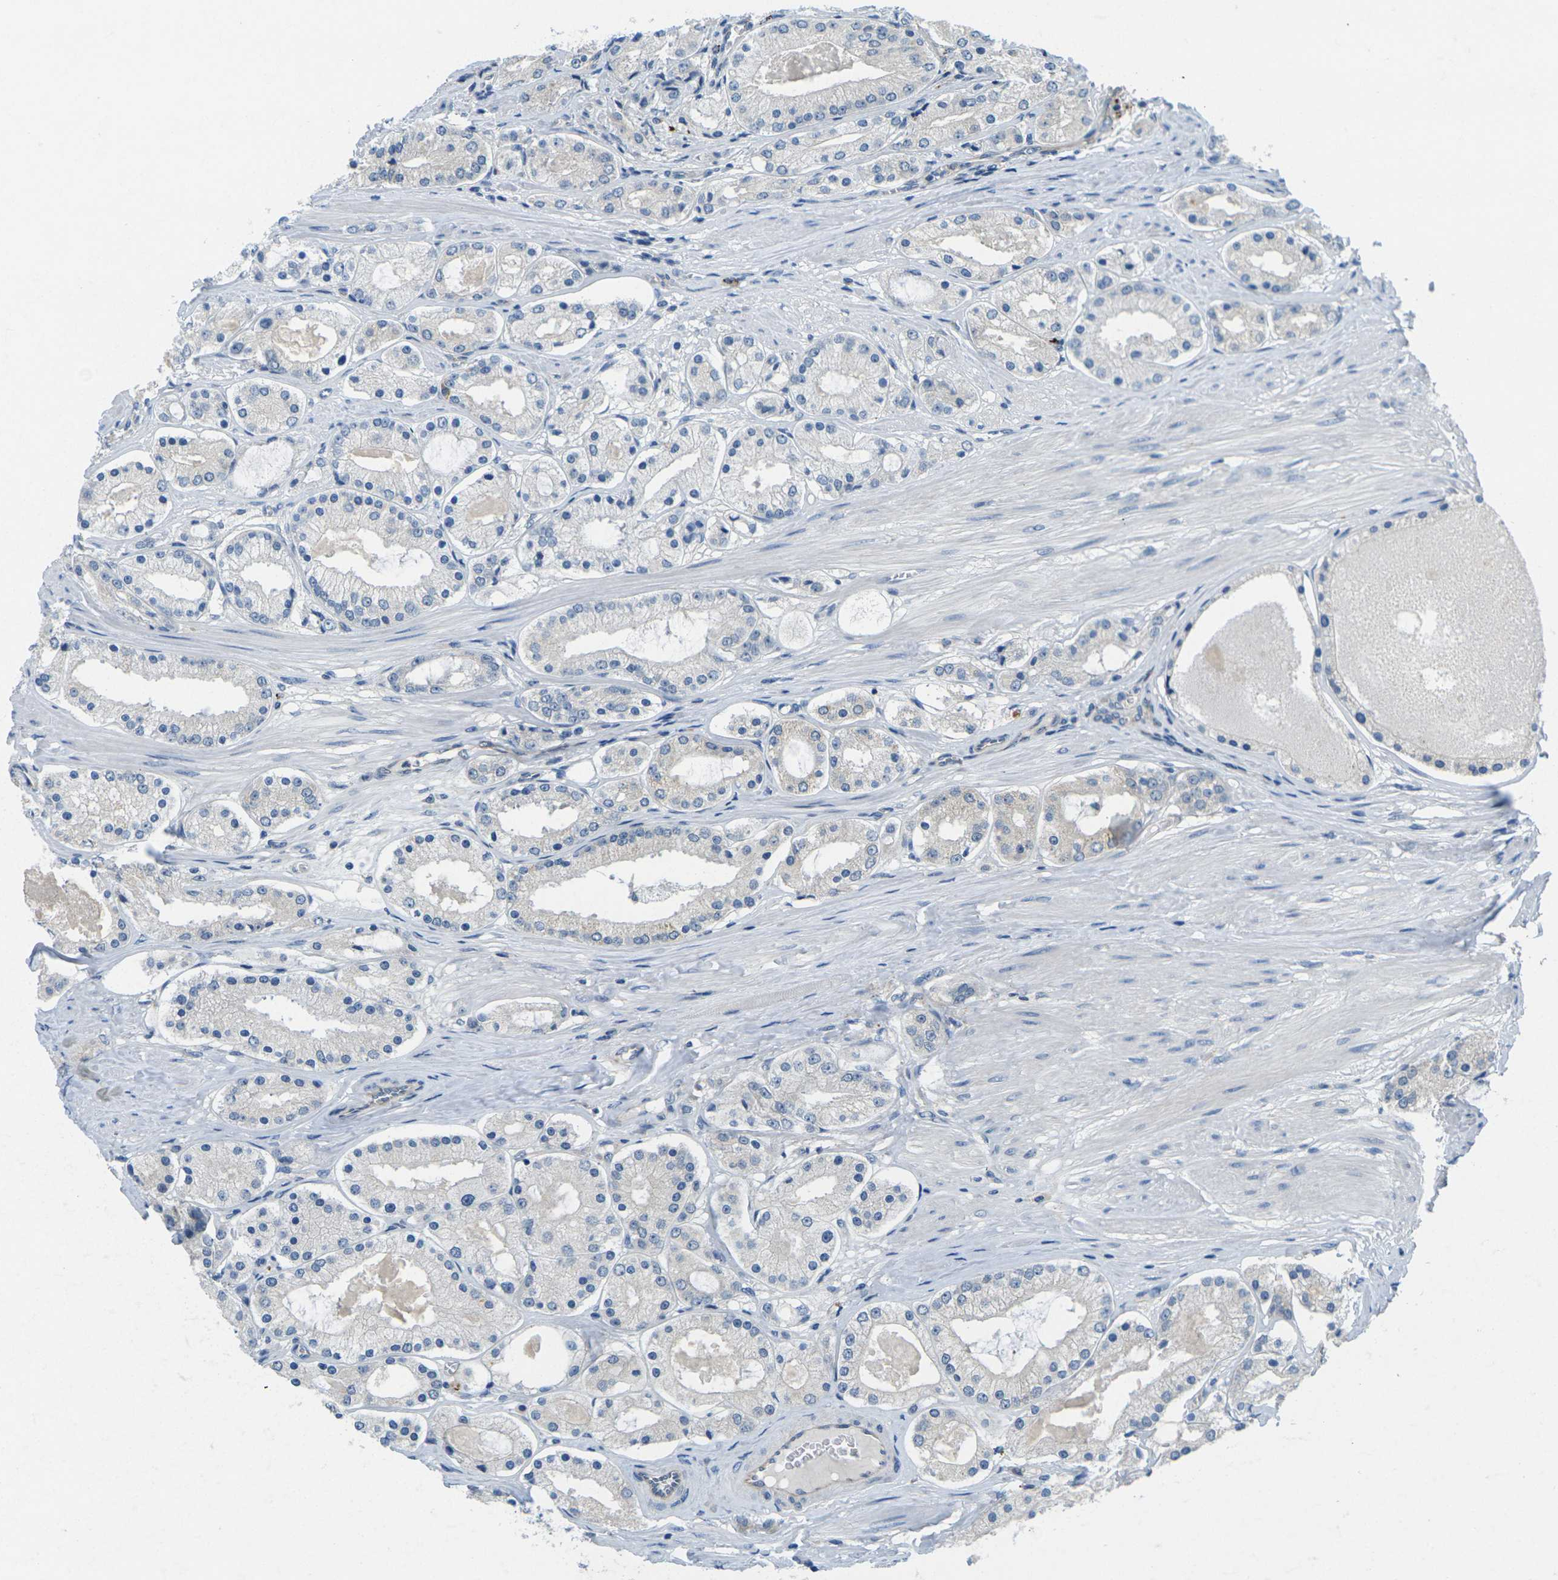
{"staining": {"intensity": "negative", "quantity": "none", "location": "none"}, "tissue": "prostate cancer", "cell_type": "Tumor cells", "image_type": "cancer", "snomed": [{"axis": "morphology", "description": "Adenocarcinoma, High grade"}, {"axis": "topography", "description": "Prostate"}], "caption": "High power microscopy photomicrograph of an immunohistochemistry histopathology image of prostate high-grade adenocarcinoma, revealing no significant expression in tumor cells.", "gene": "CYP2C8", "patient": {"sex": "male", "age": 66}}